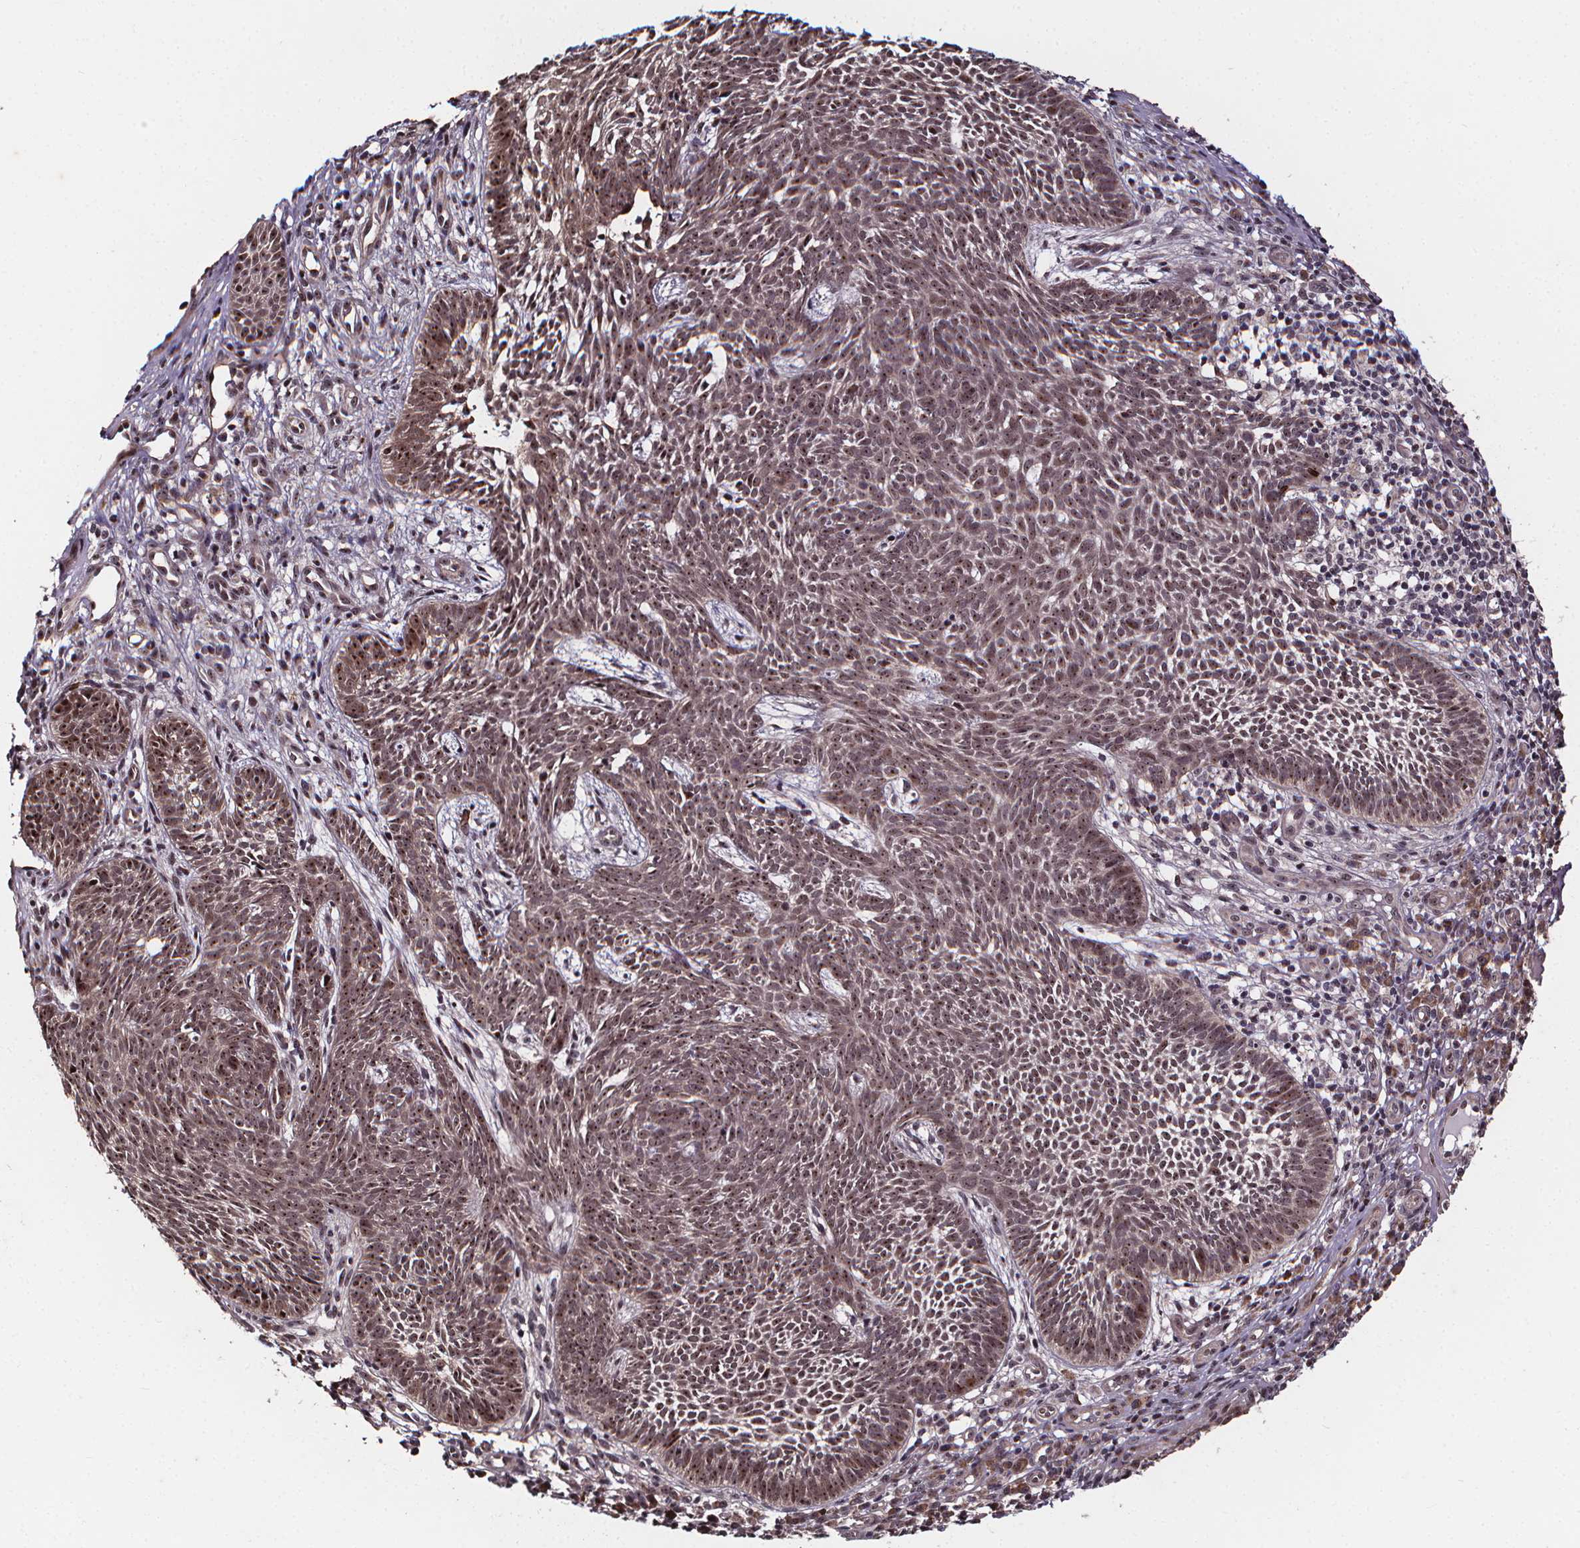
{"staining": {"intensity": "weak", "quantity": ">75%", "location": "nuclear"}, "tissue": "skin cancer", "cell_type": "Tumor cells", "image_type": "cancer", "snomed": [{"axis": "morphology", "description": "Basal cell carcinoma"}, {"axis": "topography", "description": "Skin"}], "caption": "Protein expression analysis of human skin cancer reveals weak nuclear staining in approximately >75% of tumor cells. (IHC, brightfield microscopy, high magnification).", "gene": "DDIT3", "patient": {"sex": "male", "age": 59}}